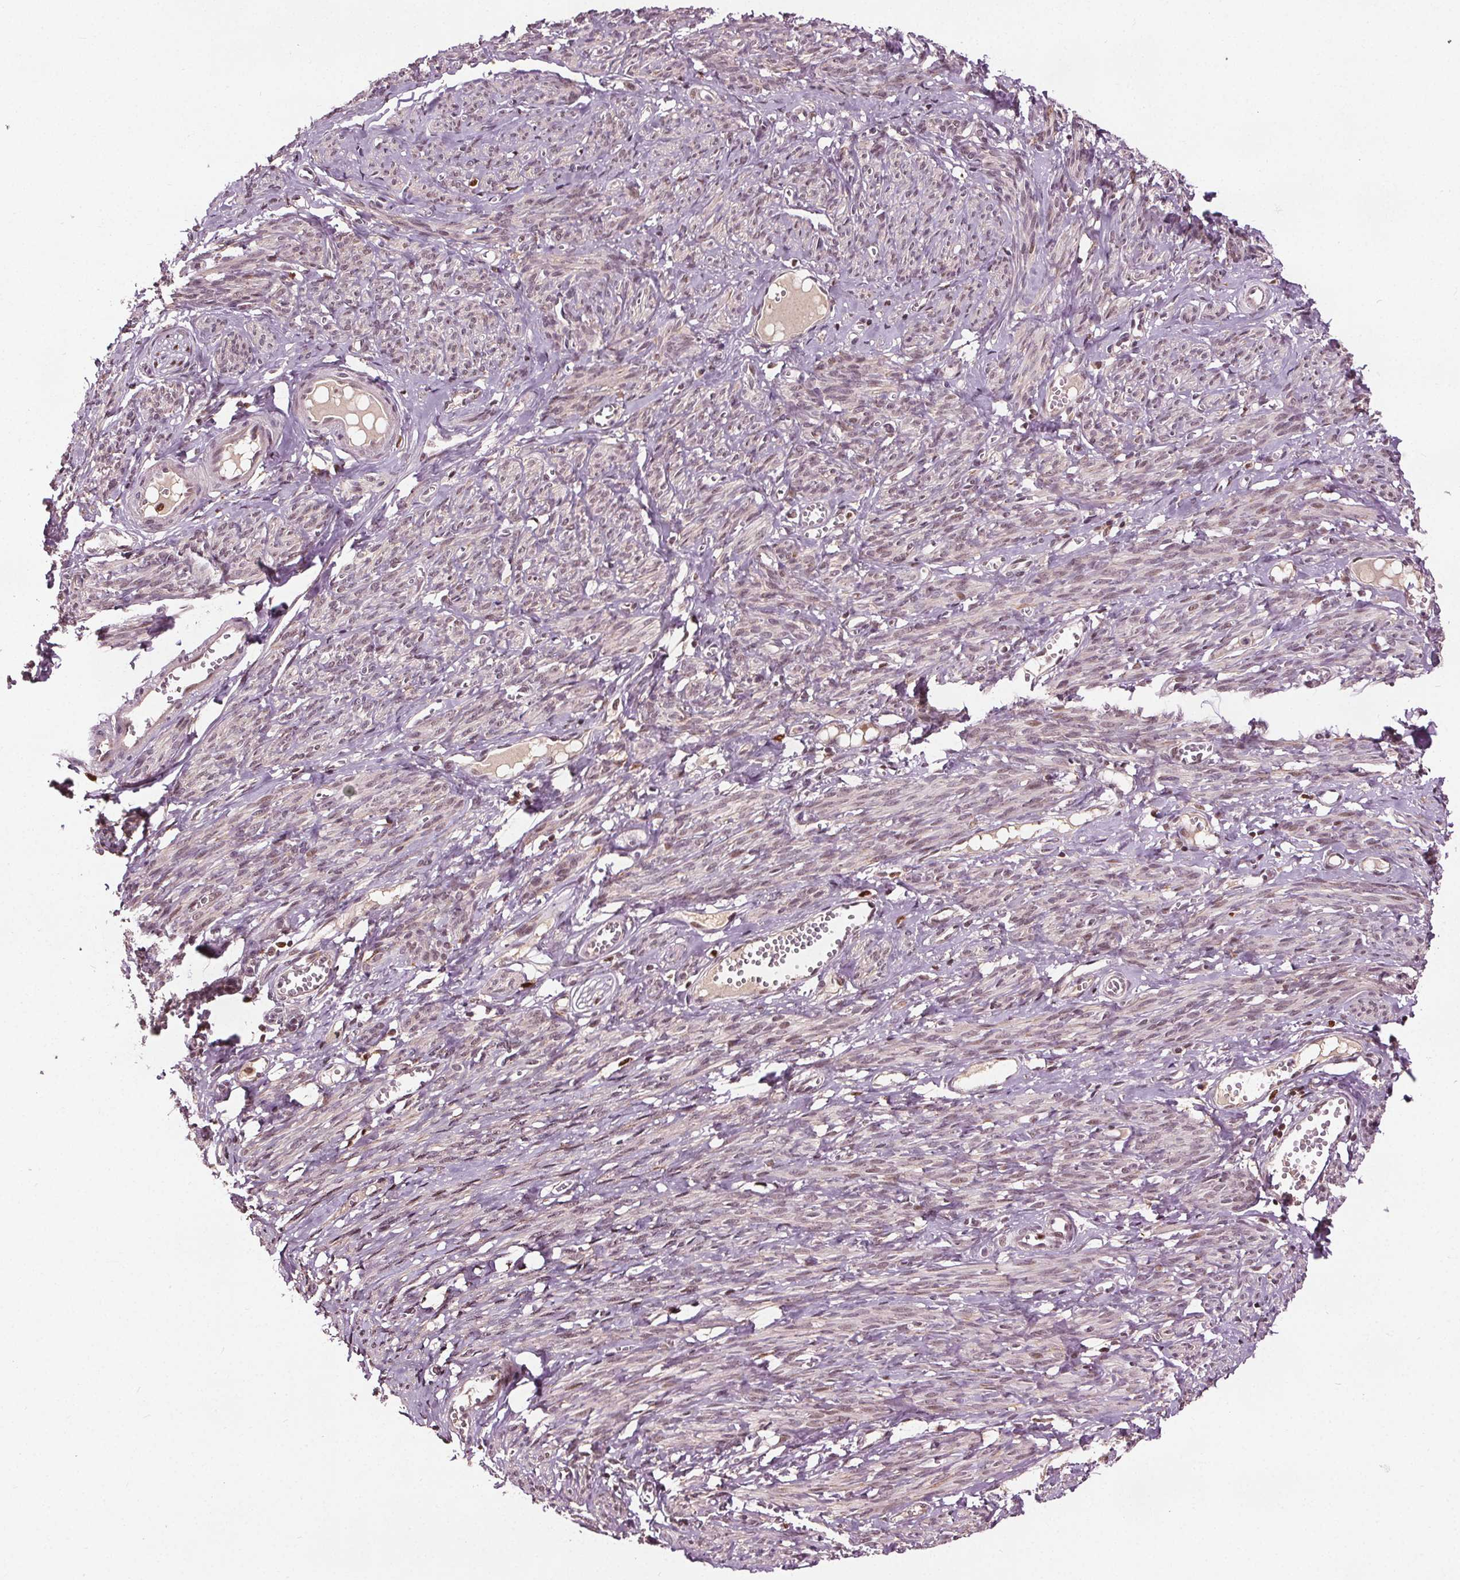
{"staining": {"intensity": "weak", "quantity": "25%-75%", "location": "nuclear"}, "tissue": "smooth muscle", "cell_type": "Smooth muscle cells", "image_type": "normal", "snomed": [{"axis": "morphology", "description": "Normal tissue, NOS"}, {"axis": "topography", "description": "Smooth muscle"}], "caption": "Protein expression analysis of benign smooth muscle reveals weak nuclear staining in about 25%-75% of smooth muscle cells. Immunohistochemistry (ihc) stains the protein of interest in brown and the nuclei are stained blue.", "gene": "DDX11", "patient": {"sex": "female", "age": 65}}